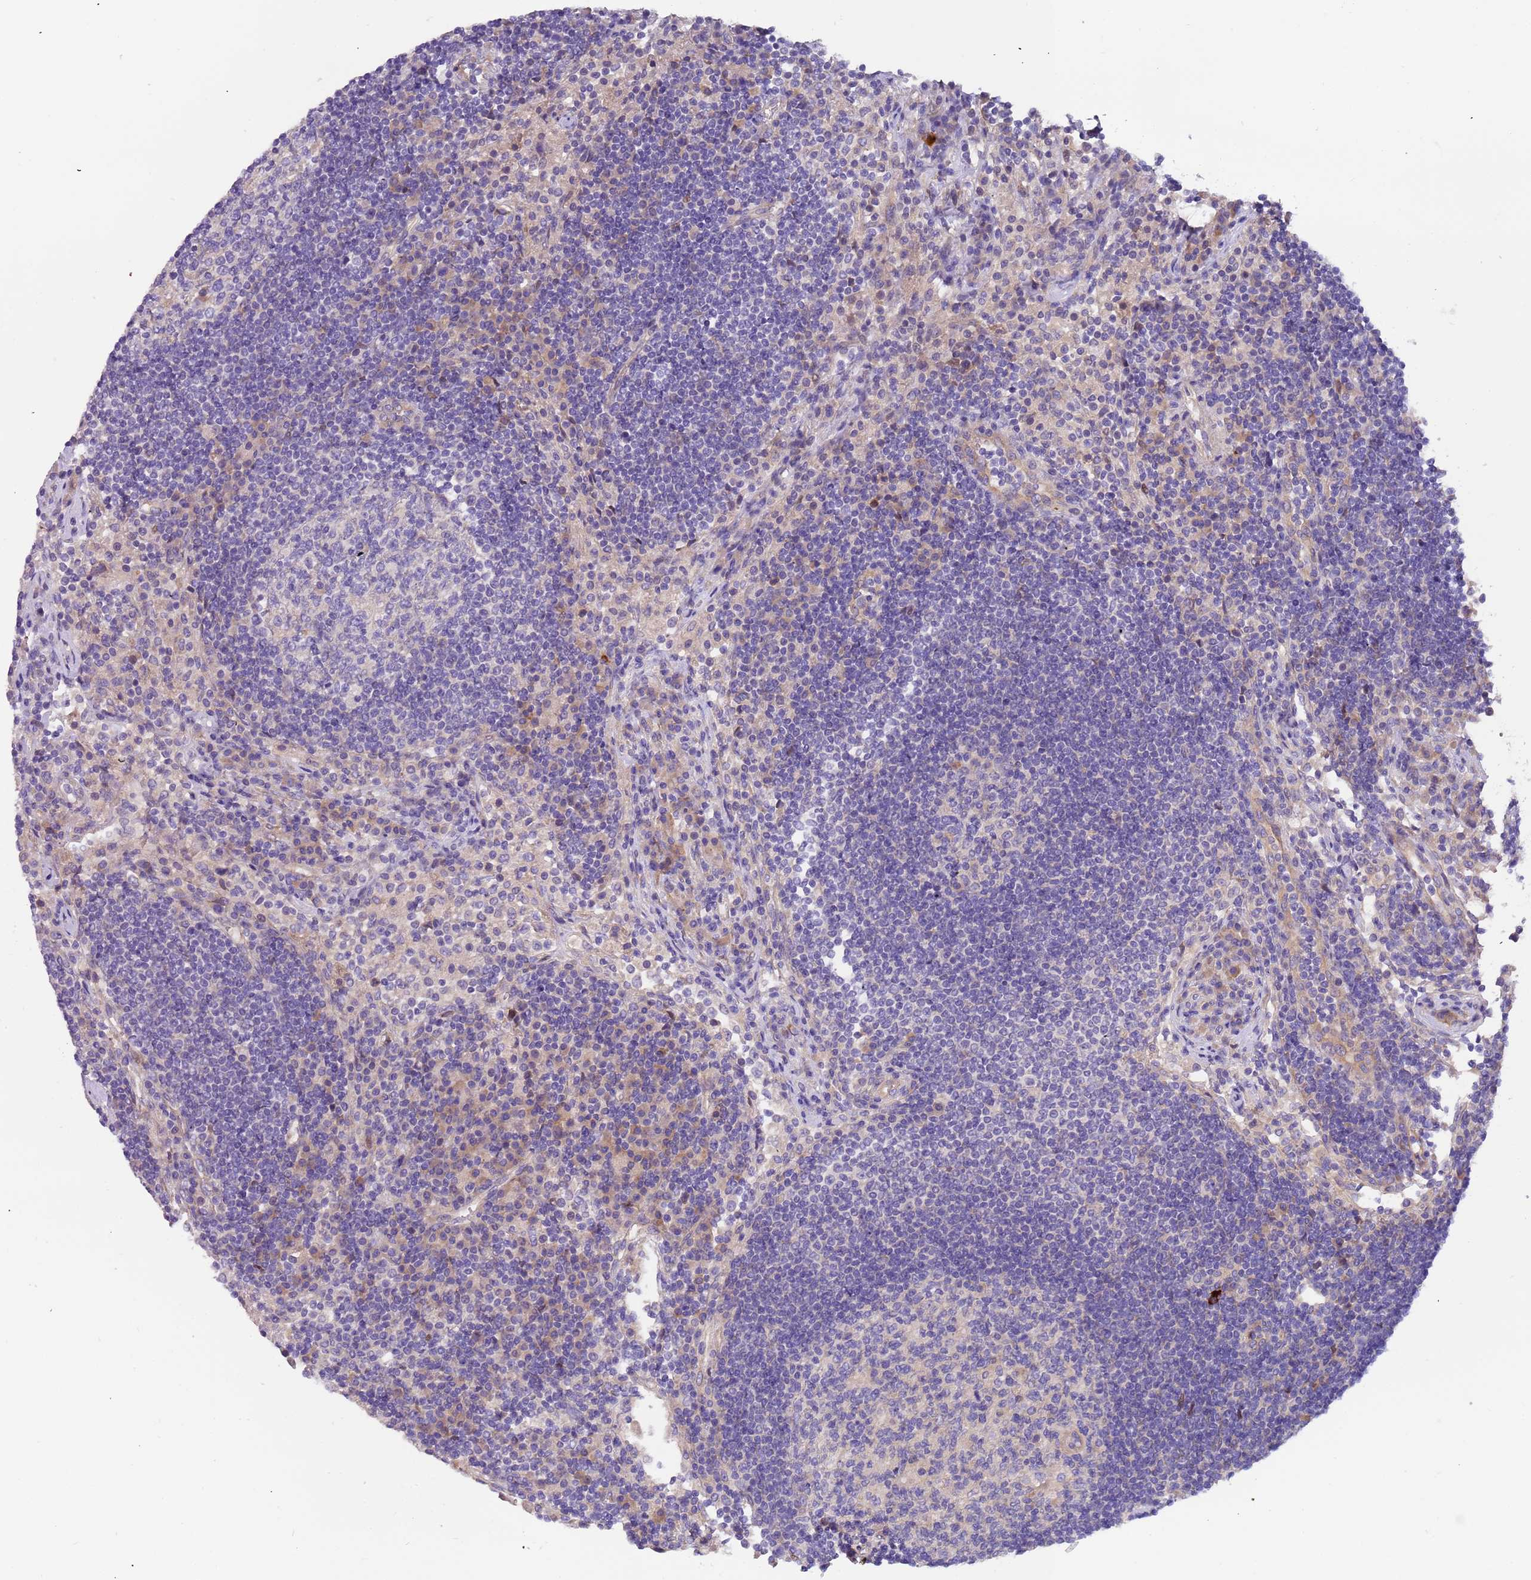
{"staining": {"intensity": "negative", "quantity": "none", "location": "none"}, "tissue": "lymph node", "cell_type": "Germinal center cells", "image_type": "normal", "snomed": [{"axis": "morphology", "description": "Normal tissue, NOS"}, {"axis": "topography", "description": "Lymph node"}], "caption": "Image shows no protein positivity in germinal center cells of benign lymph node.", "gene": "LAMB4", "patient": {"sex": "female", "age": 53}}